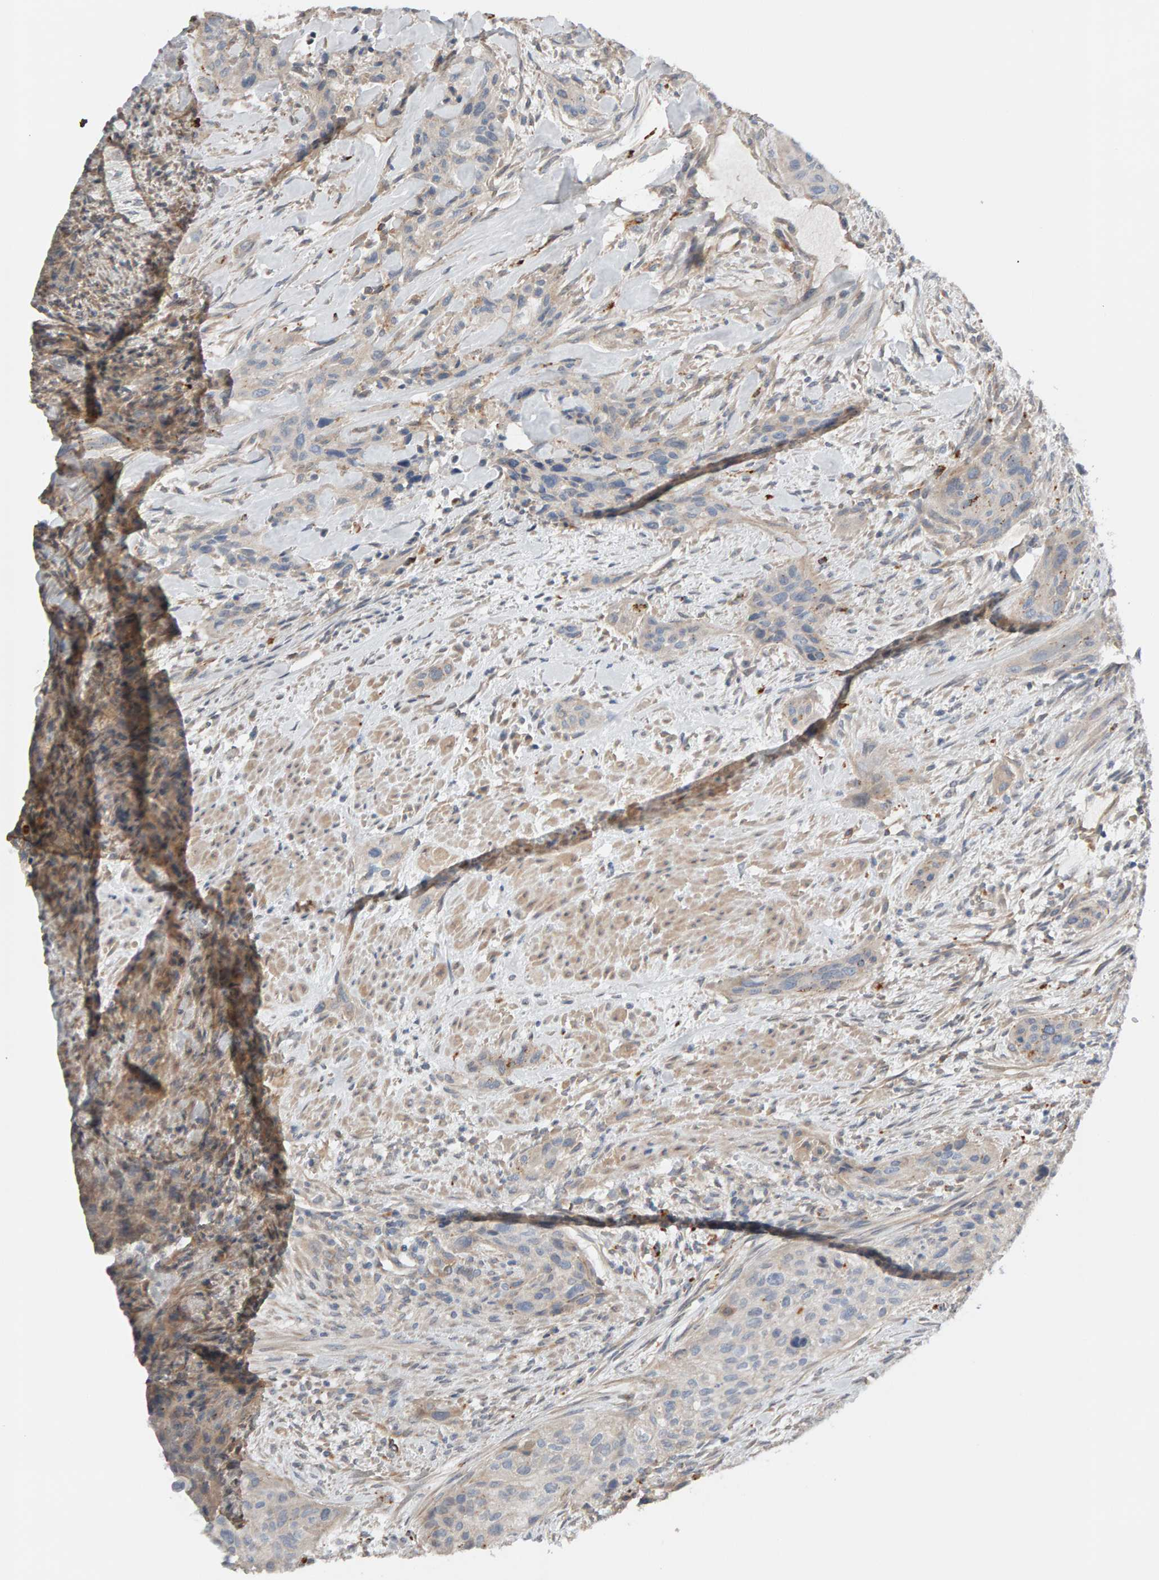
{"staining": {"intensity": "negative", "quantity": "none", "location": "none"}, "tissue": "urothelial cancer", "cell_type": "Tumor cells", "image_type": "cancer", "snomed": [{"axis": "morphology", "description": "Urothelial carcinoma, High grade"}, {"axis": "topography", "description": "Urinary bladder"}], "caption": "Human urothelial cancer stained for a protein using IHC reveals no staining in tumor cells.", "gene": "IPPK", "patient": {"sex": "male", "age": 35}}